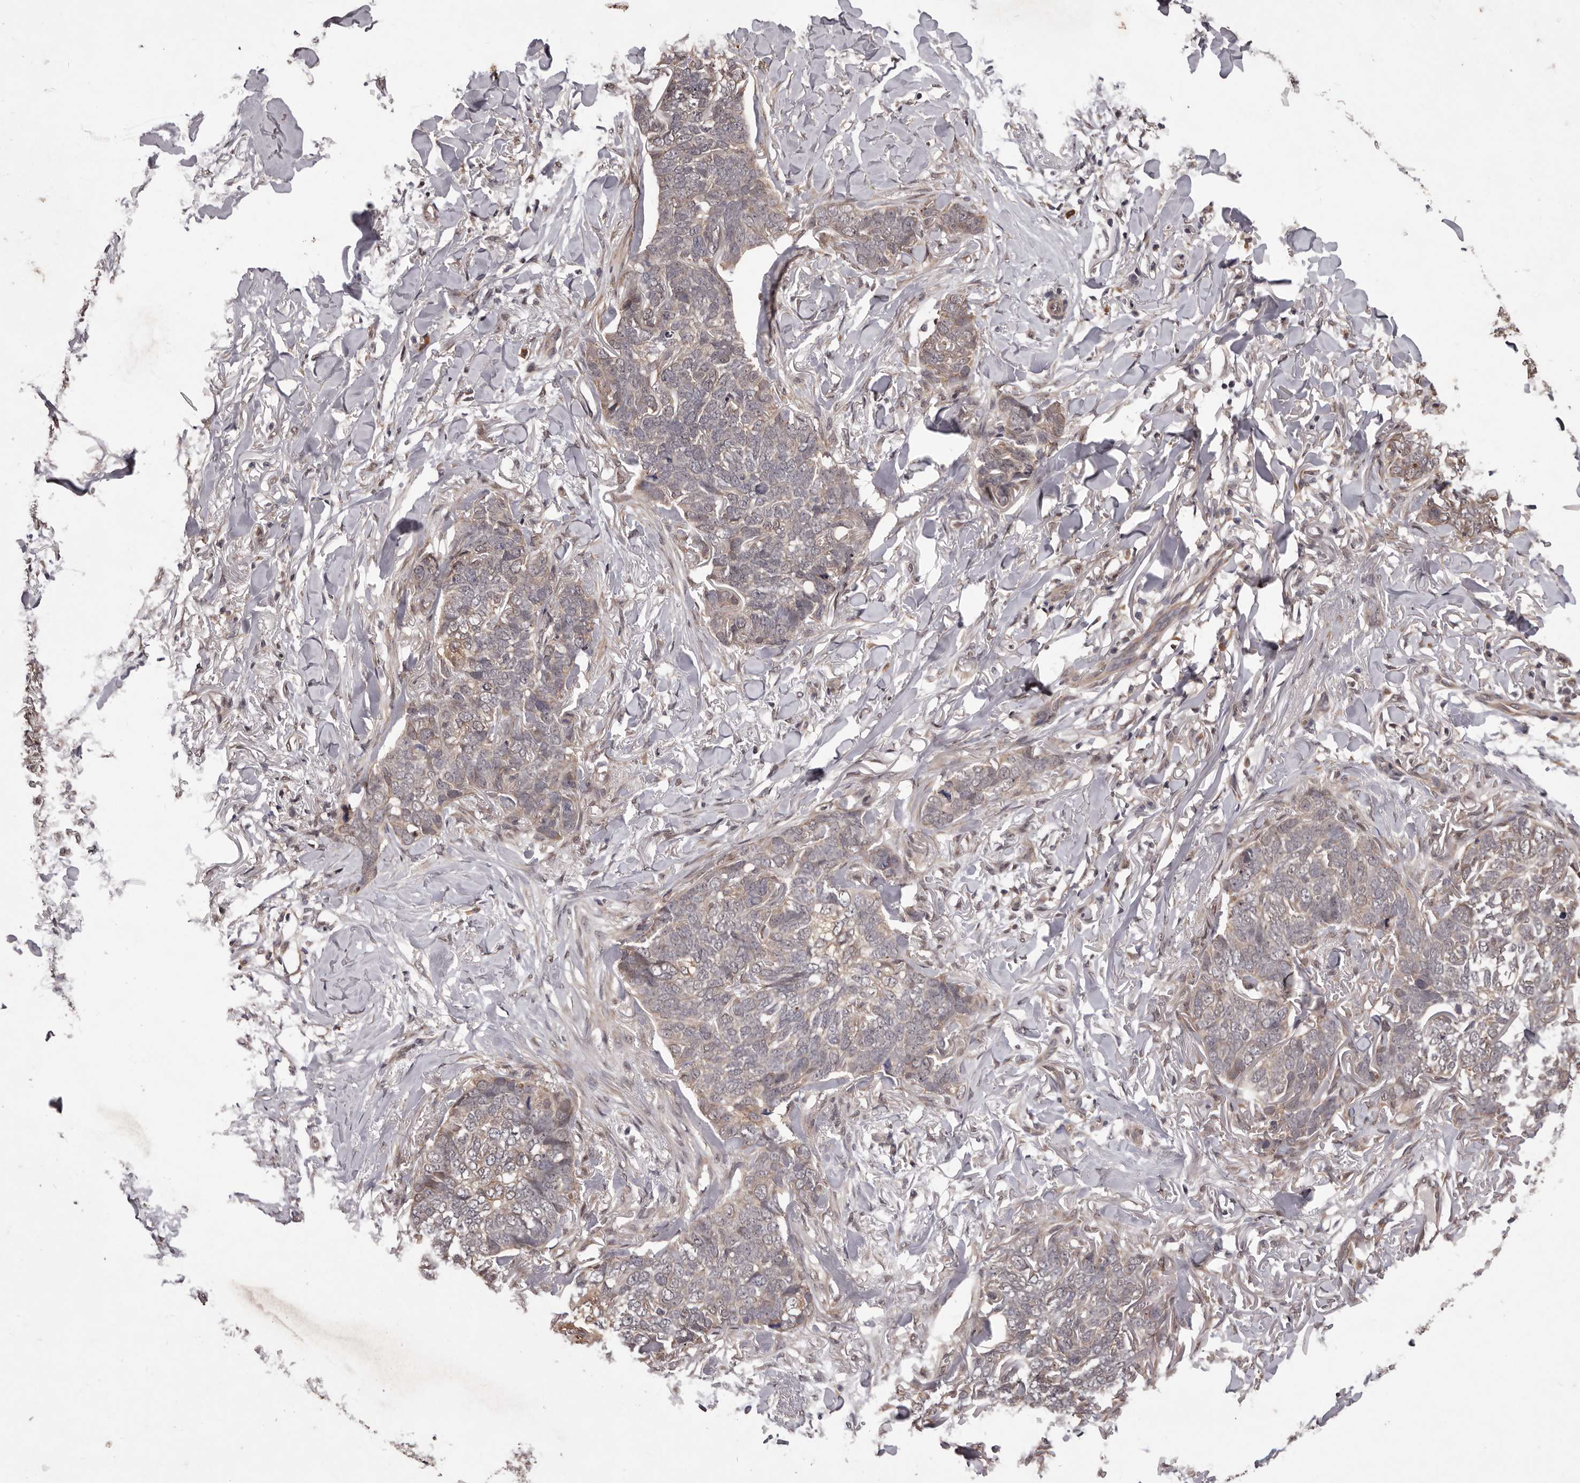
{"staining": {"intensity": "weak", "quantity": "<25%", "location": "cytoplasmic/membranous"}, "tissue": "skin cancer", "cell_type": "Tumor cells", "image_type": "cancer", "snomed": [{"axis": "morphology", "description": "Normal tissue, NOS"}, {"axis": "morphology", "description": "Basal cell carcinoma"}, {"axis": "topography", "description": "Skin"}], "caption": "This image is of basal cell carcinoma (skin) stained with immunohistochemistry to label a protein in brown with the nuclei are counter-stained blue. There is no staining in tumor cells. (Brightfield microscopy of DAB IHC at high magnification).", "gene": "CELF3", "patient": {"sex": "male", "age": 77}}